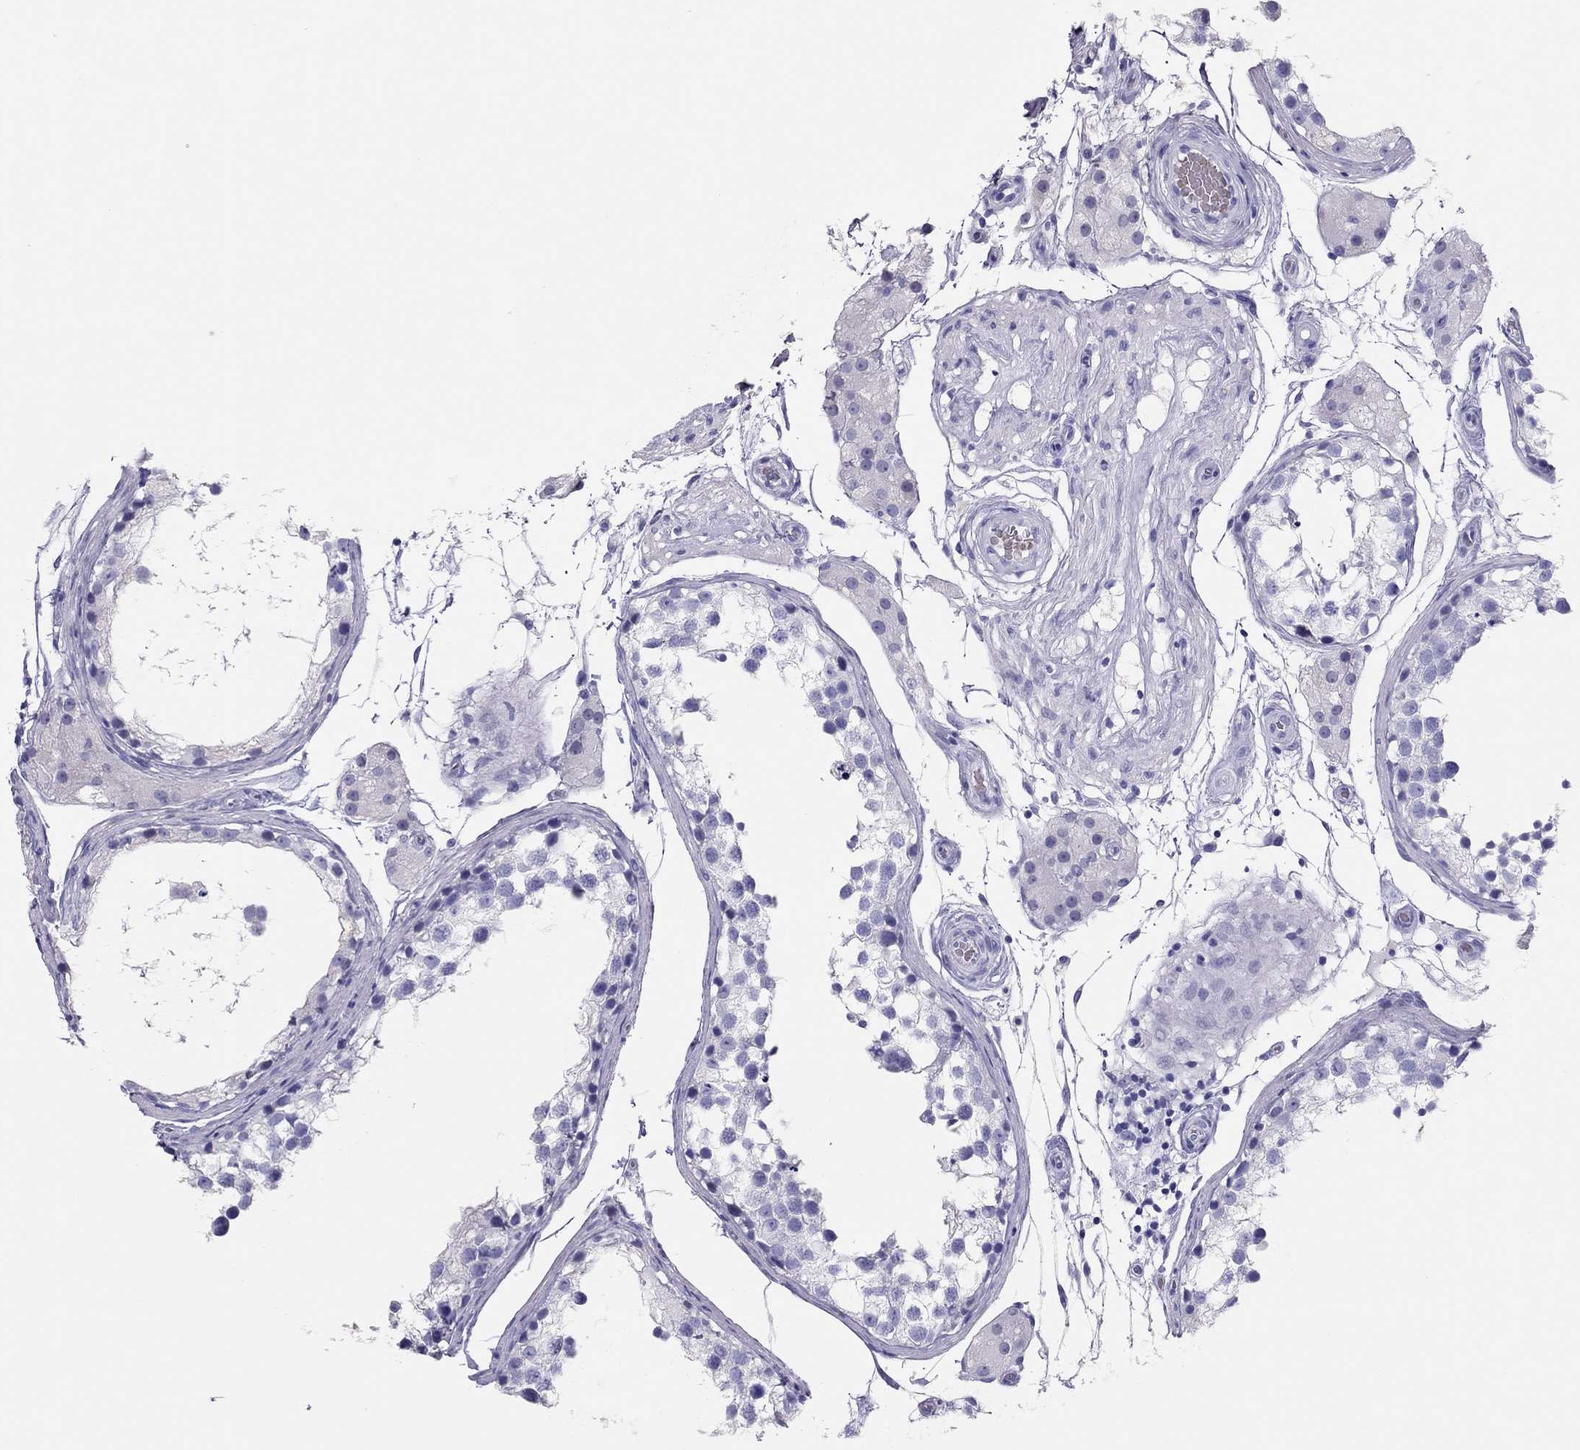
{"staining": {"intensity": "negative", "quantity": "none", "location": "none"}, "tissue": "testis", "cell_type": "Cells in seminiferous ducts", "image_type": "normal", "snomed": [{"axis": "morphology", "description": "Normal tissue, NOS"}, {"axis": "morphology", "description": "Seminoma, NOS"}, {"axis": "topography", "description": "Testis"}], "caption": "There is no significant expression in cells in seminiferous ducts of testis. (DAB (3,3'-diaminobenzidine) IHC with hematoxylin counter stain).", "gene": "TSHB", "patient": {"sex": "male", "age": 65}}